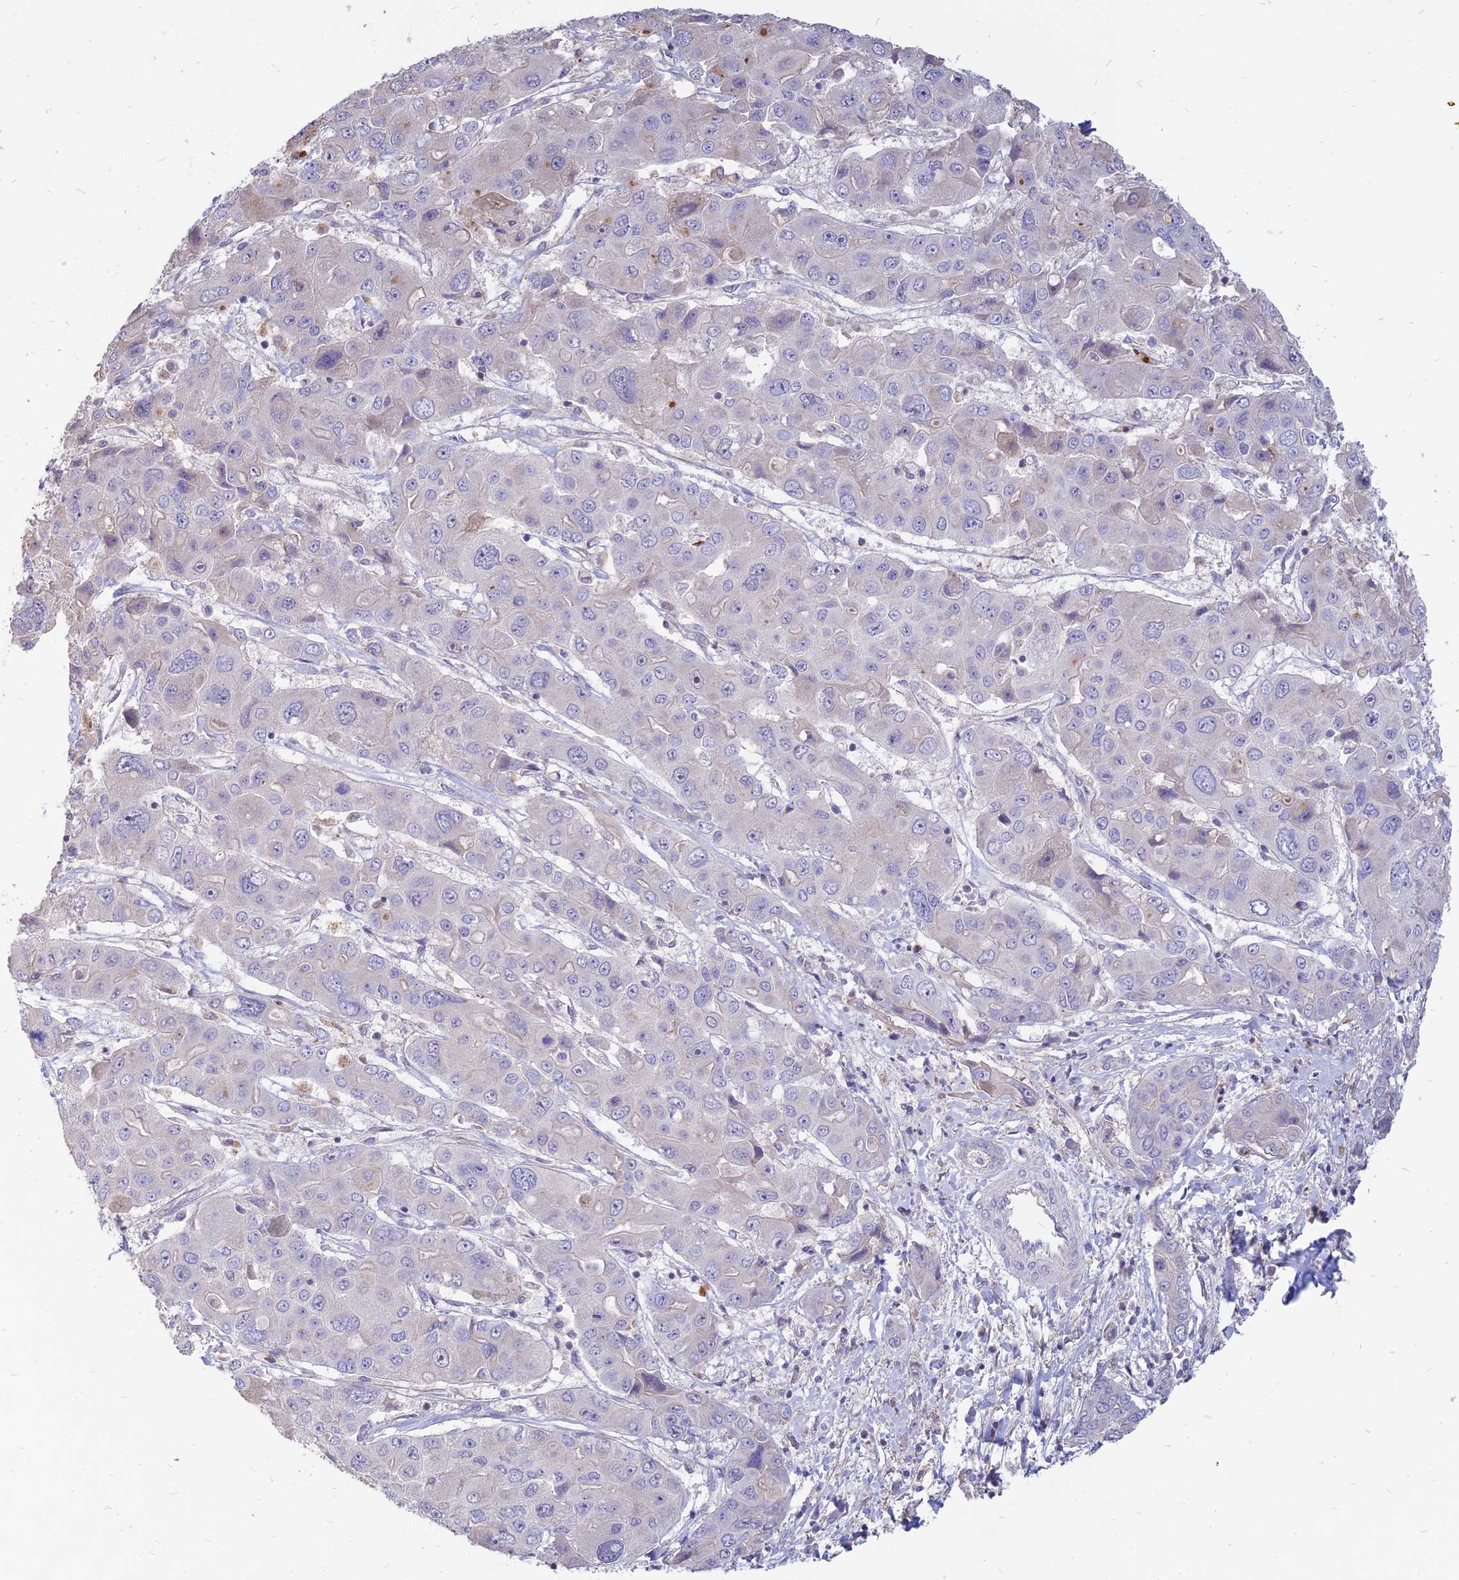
{"staining": {"intensity": "negative", "quantity": "none", "location": "none"}, "tissue": "liver cancer", "cell_type": "Tumor cells", "image_type": "cancer", "snomed": [{"axis": "morphology", "description": "Cholangiocarcinoma"}, {"axis": "topography", "description": "Liver"}], "caption": "This is an immunohistochemistry (IHC) histopathology image of cholangiocarcinoma (liver). There is no positivity in tumor cells.", "gene": "ST3GAL6", "patient": {"sex": "male", "age": 67}}